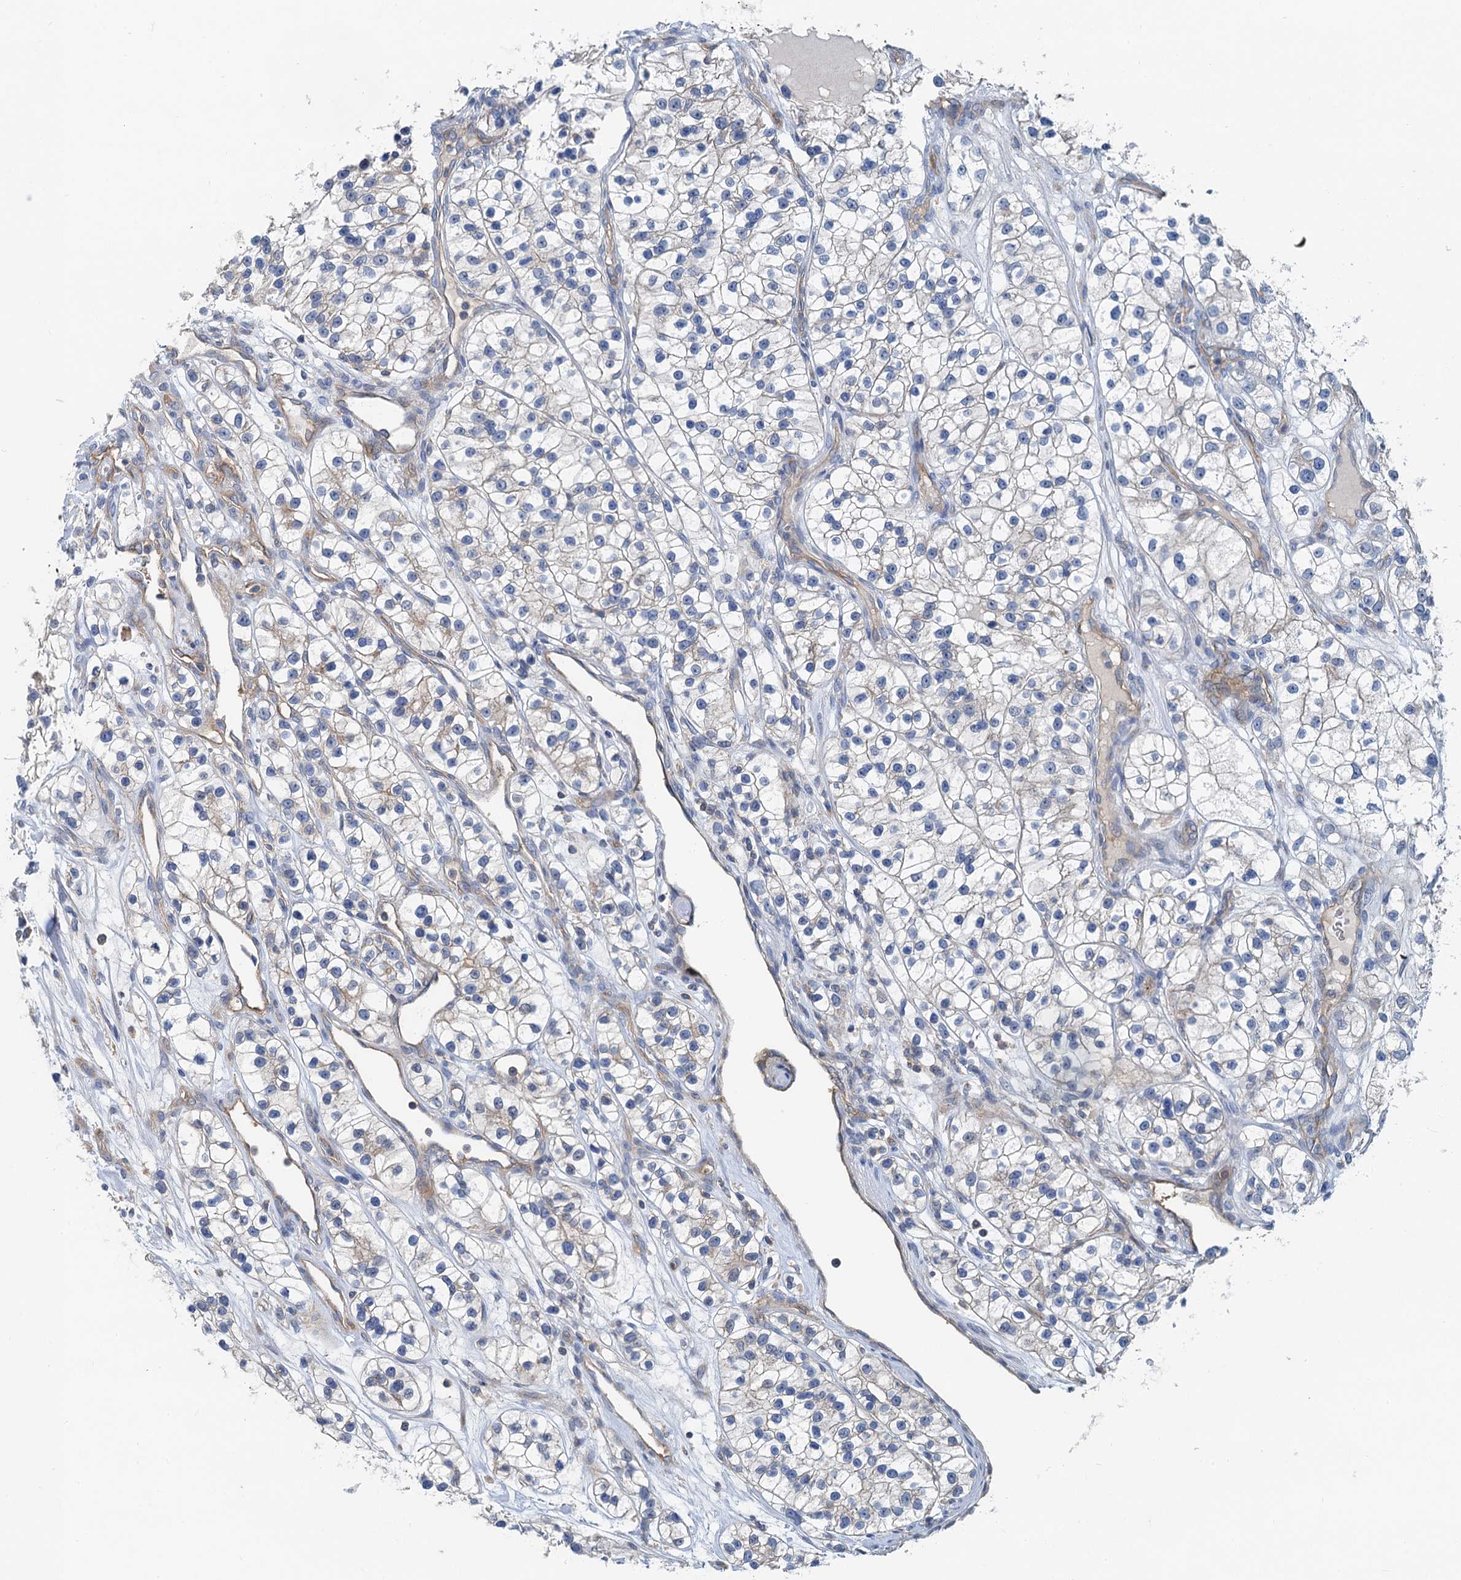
{"staining": {"intensity": "weak", "quantity": "<25%", "location": "cytoplasmic/membranous"}, "tissue": "renal cancer", "cell_type": "Tumor cells", "image_type": "cancer", "snomed": [{"axis": "morphology", "description": "Adenocarcinoma, NOS"}, {"axis": "topography", "description": "Kidney"}], "caption": "Immunohistochemistry histopathology image of renal cancer stained for a protein (brown), which exhibits no expression in tumor cells.", "gene": "ANKRD26", "patient": {"sex": "female", "age": 57}}